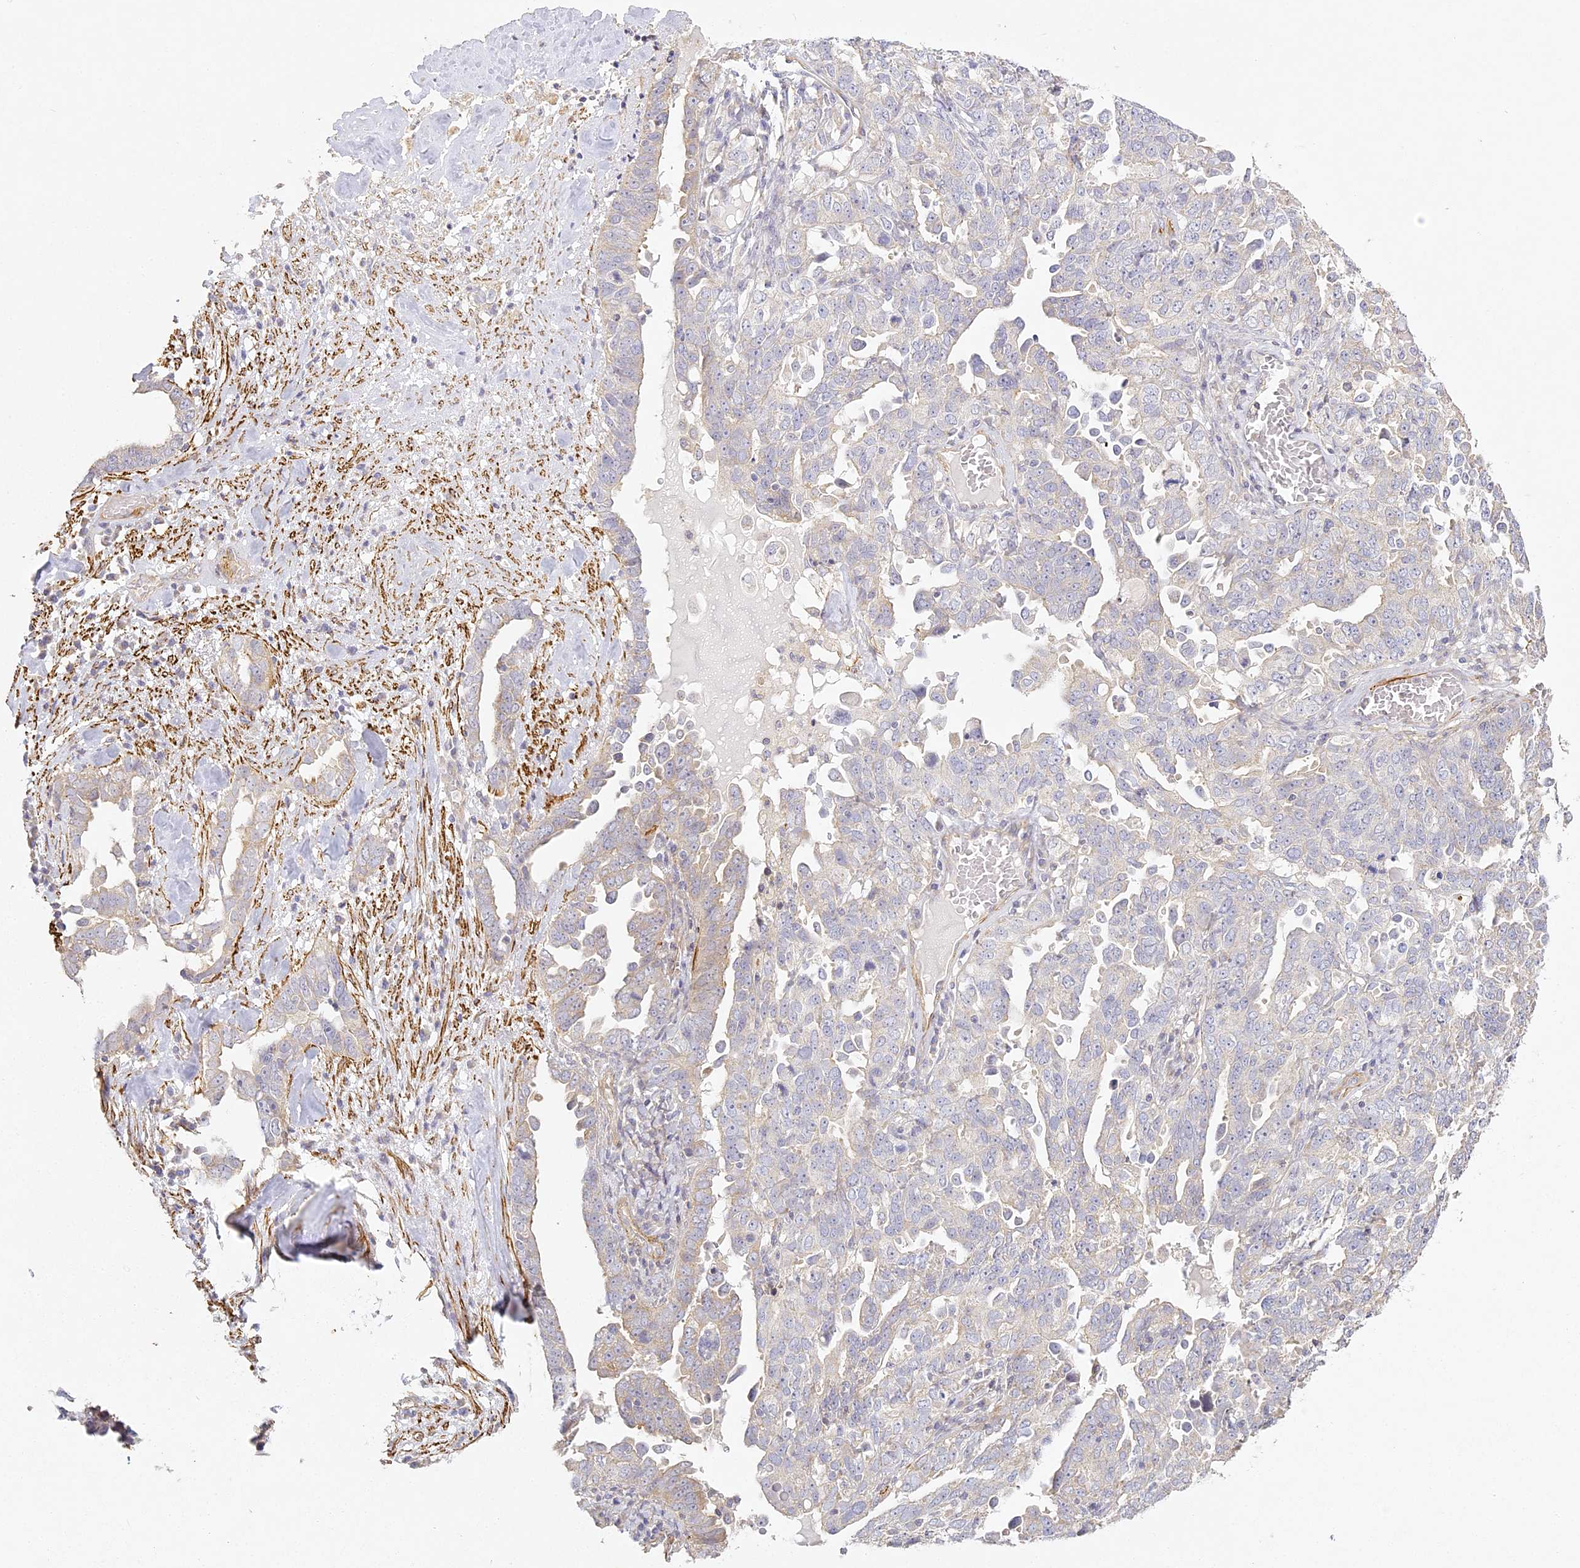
{"staining": {"intensity": "negative", "quantity": "none", "location": "none"}, "tissue": "ovarian cancer", "cell_type": "Tumor cells", "image_type": "cancer", "snomed": [{"axis": "morphology", "description": "Carcinoma, endometroid"}, {"axis": "topography", "description": "Ovary"}], "caption": "An immunohistochemistry (IHC) histopathology image of ovarian endometroid carcinoma is shown. There is no staining in tumor cells of ovarian endometroid carcinoma.", "gene": "MED28", "patient": {"sex": "female", "age": 62}}